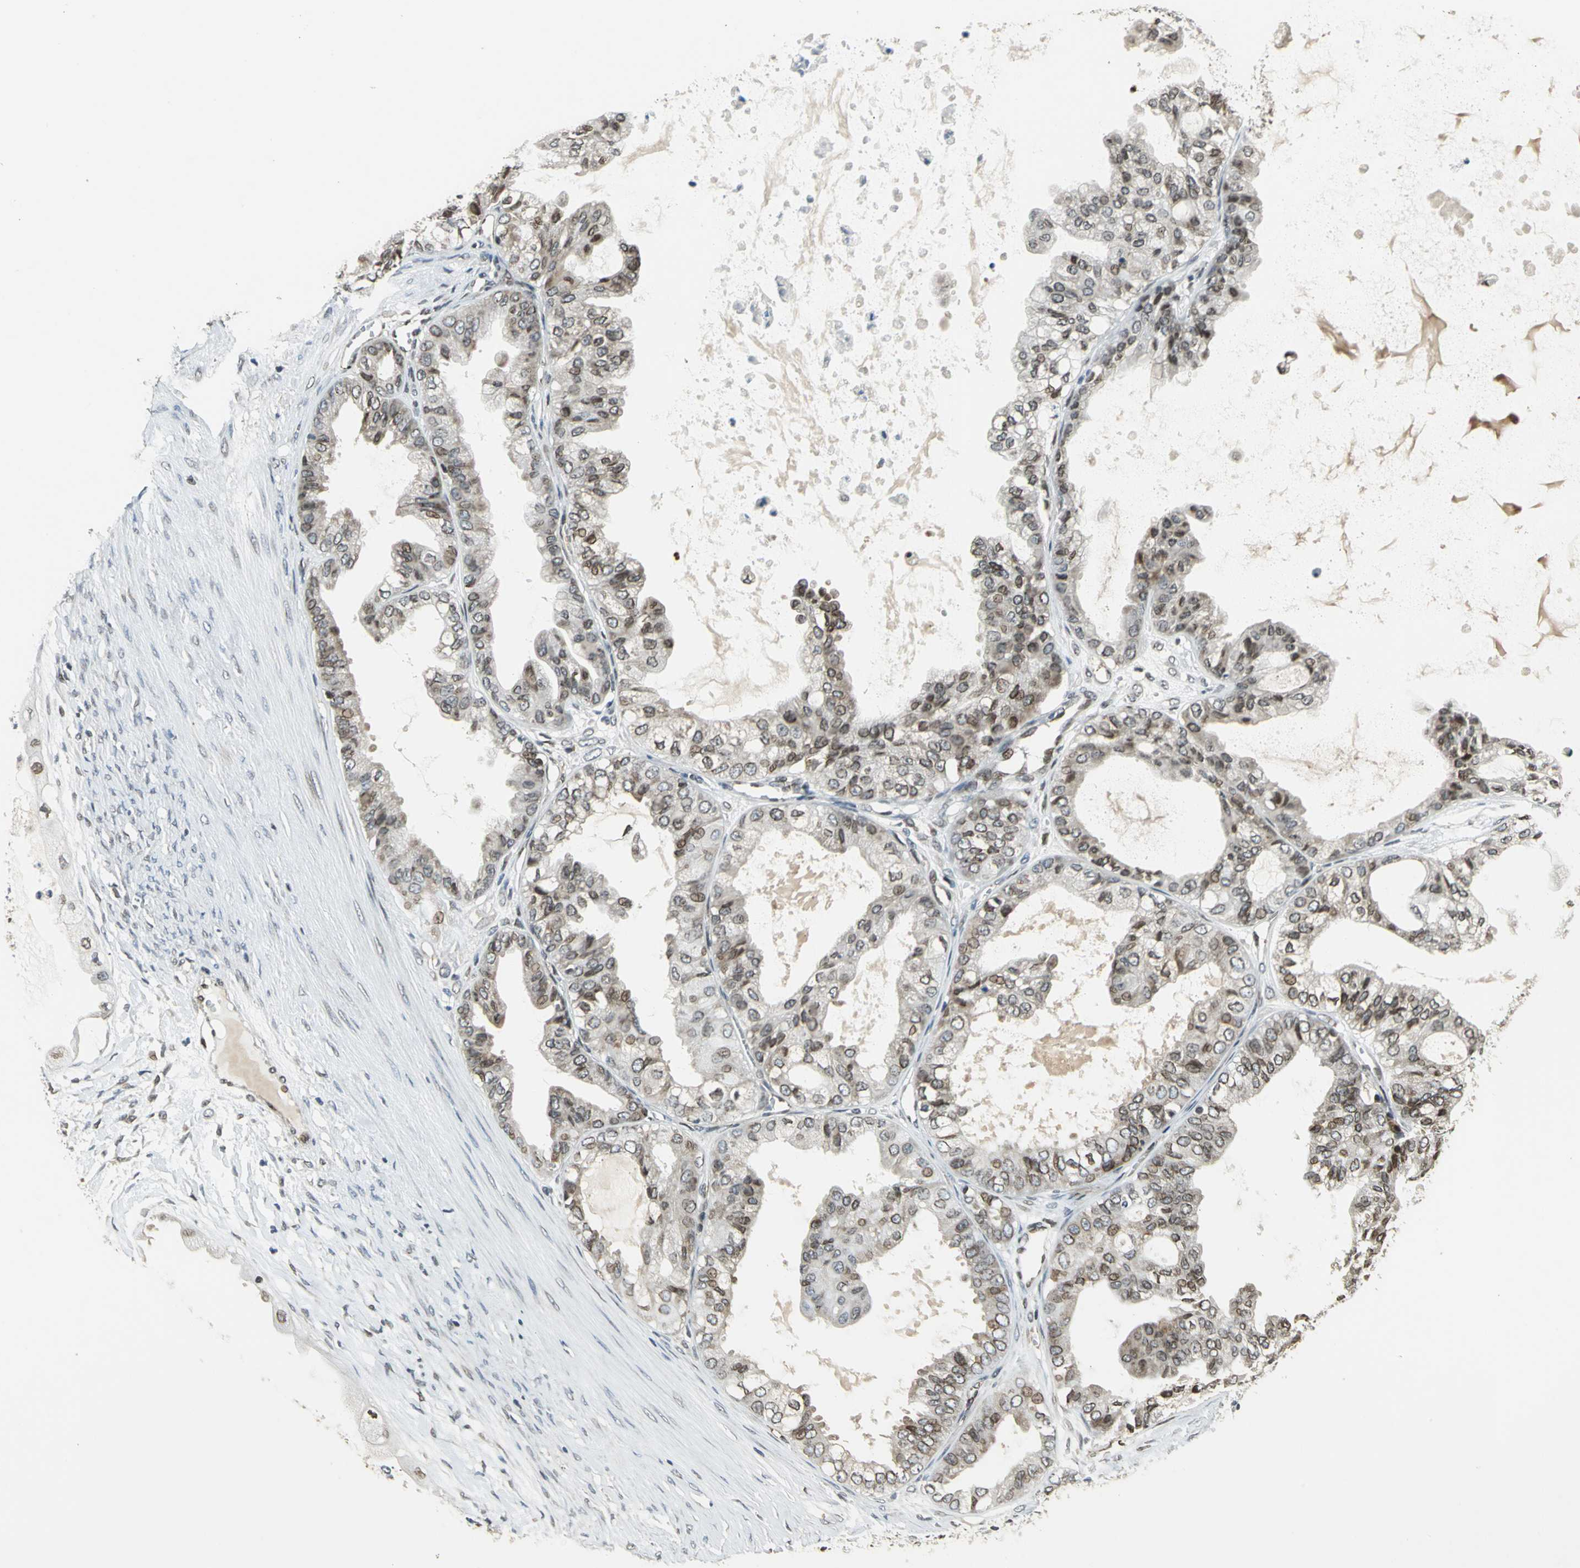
{"staining": {"intensity": "moderate", "quantity": "25%-75%", "location": "cytoplasmic/membranous,nuclear"}, "tissue": "ovarian cancer", "cell_type": "Tumor cells", "image_type": "cancer", "snomed": [{"axis": "morphology", "description": "Carcinoma, NOS"}, {"axis": "morphology", "description": "Carcinoma, endometroid"}, {"axis": "topography", "description": "Ovary"}], "caption": "Immunohistochemistry staining of endometroid carcinoma (ovarian), which displays medium levels of moderate cytoplasmic/membranous and nuclear positivity in about 25%-75% of tumor cells indicating moderate cytoplasmic/membranous and nuclear protein expression. The staining was performed using DAB (brown) for protein detection and nuclei were counterstained in hematoxylin (blue).", "gene": "BRIP1", "patient": {"sex": "female", "age": 50}}